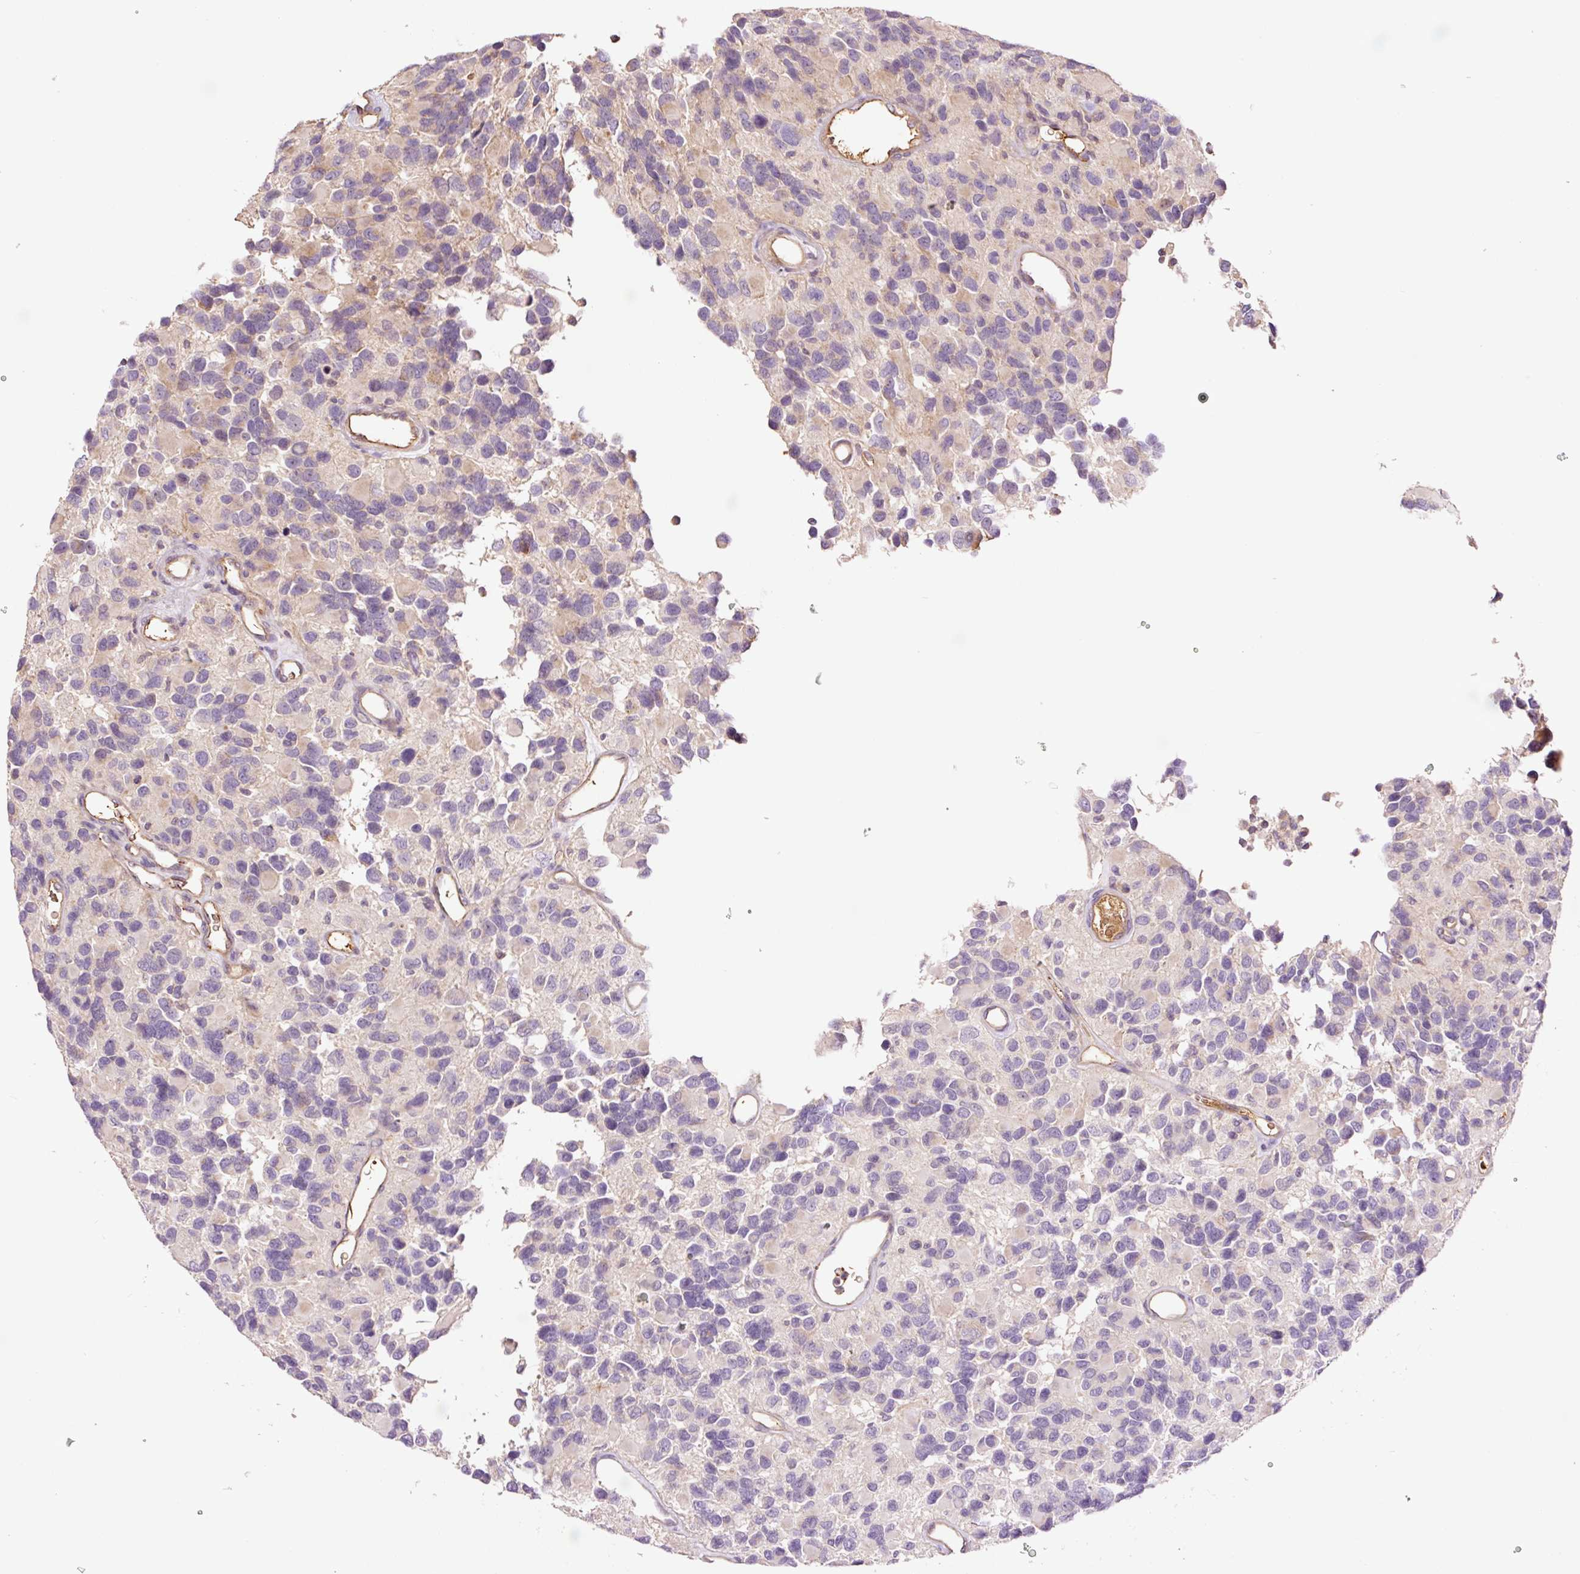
{"staining": {"intensity": "weak", "quantity": "<25%", "location": "cytoplasmic/membranous"}, "tissue": "glioma", "cell_type": "Tumor cells", "image_type": "cancer", "snomed": [{"axis": "morphology", "description": "Glioma, malignant, High grade"}, {"axis": "topography", "description": "Brain"}], "caption": "This image is of glioma stained with IHC to label a protein in brown with the nuclei are counter-stained blue. There is no staining in tumor cells.", "gene": "TMEM235", "patient": {"sex": "male", "age": 77}}